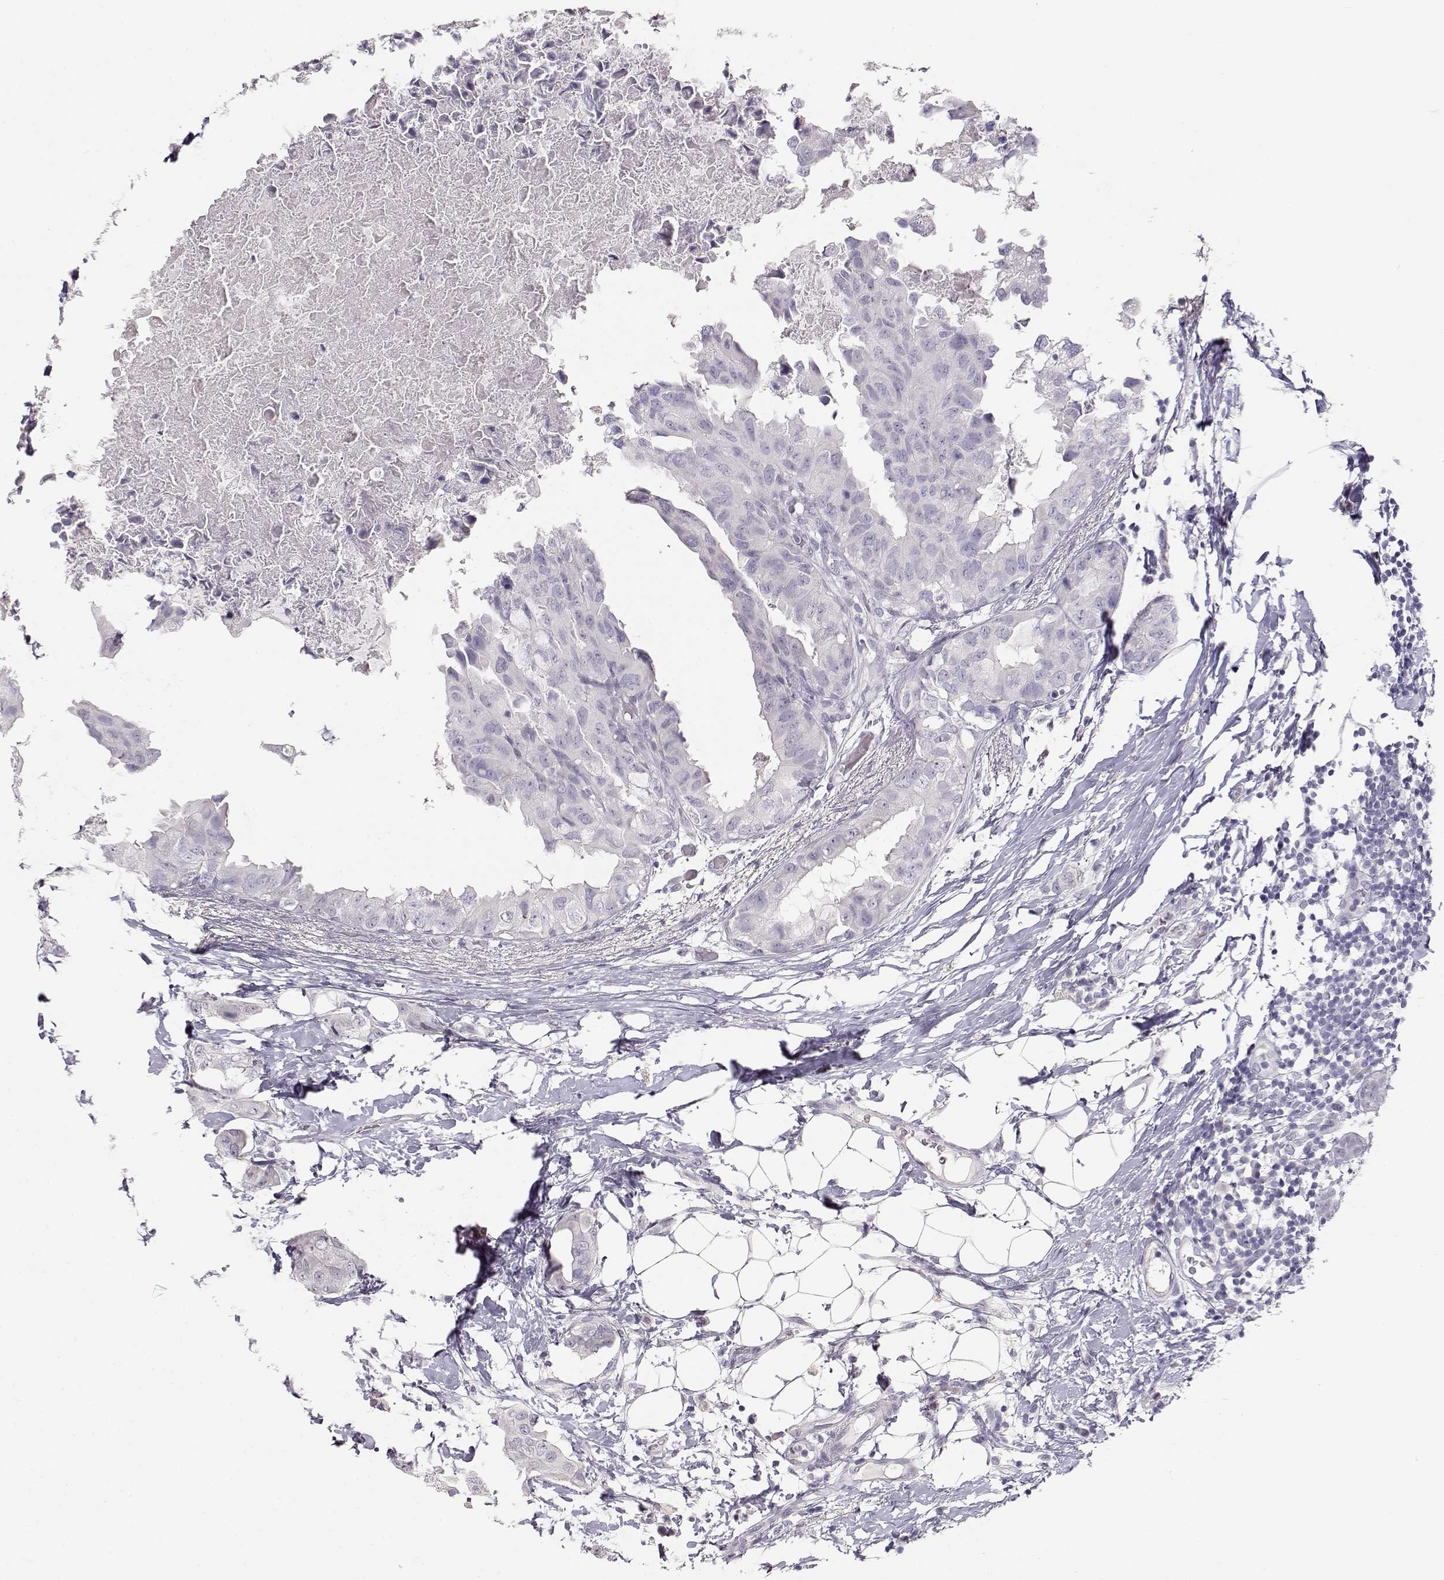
{"staining": {"intensity": "negative", "quantity": "none", "location": "none"}, "tissue": "breast cancer", "cell_type": "Tumor cells", "image_type": "cancer", "snomed": [{"axis": "morphology", "description": "Normal tissue, NOS"}, {"axis": "morphology", "description": "Duct carcinoma"}, {"axis": "topography", "description": "Breast"}], "caption": "The image exhibits no staining of tumor cells in breast cancer (invasive ductal carcinoma). Brightfield microscopy of immunohistochemistry (IHC) stained with DAB (brown) and hematoxylin (blue), captured at high magnification.", "gene": "TKTL1", "patient": {"sex": "female", "age": 40}}